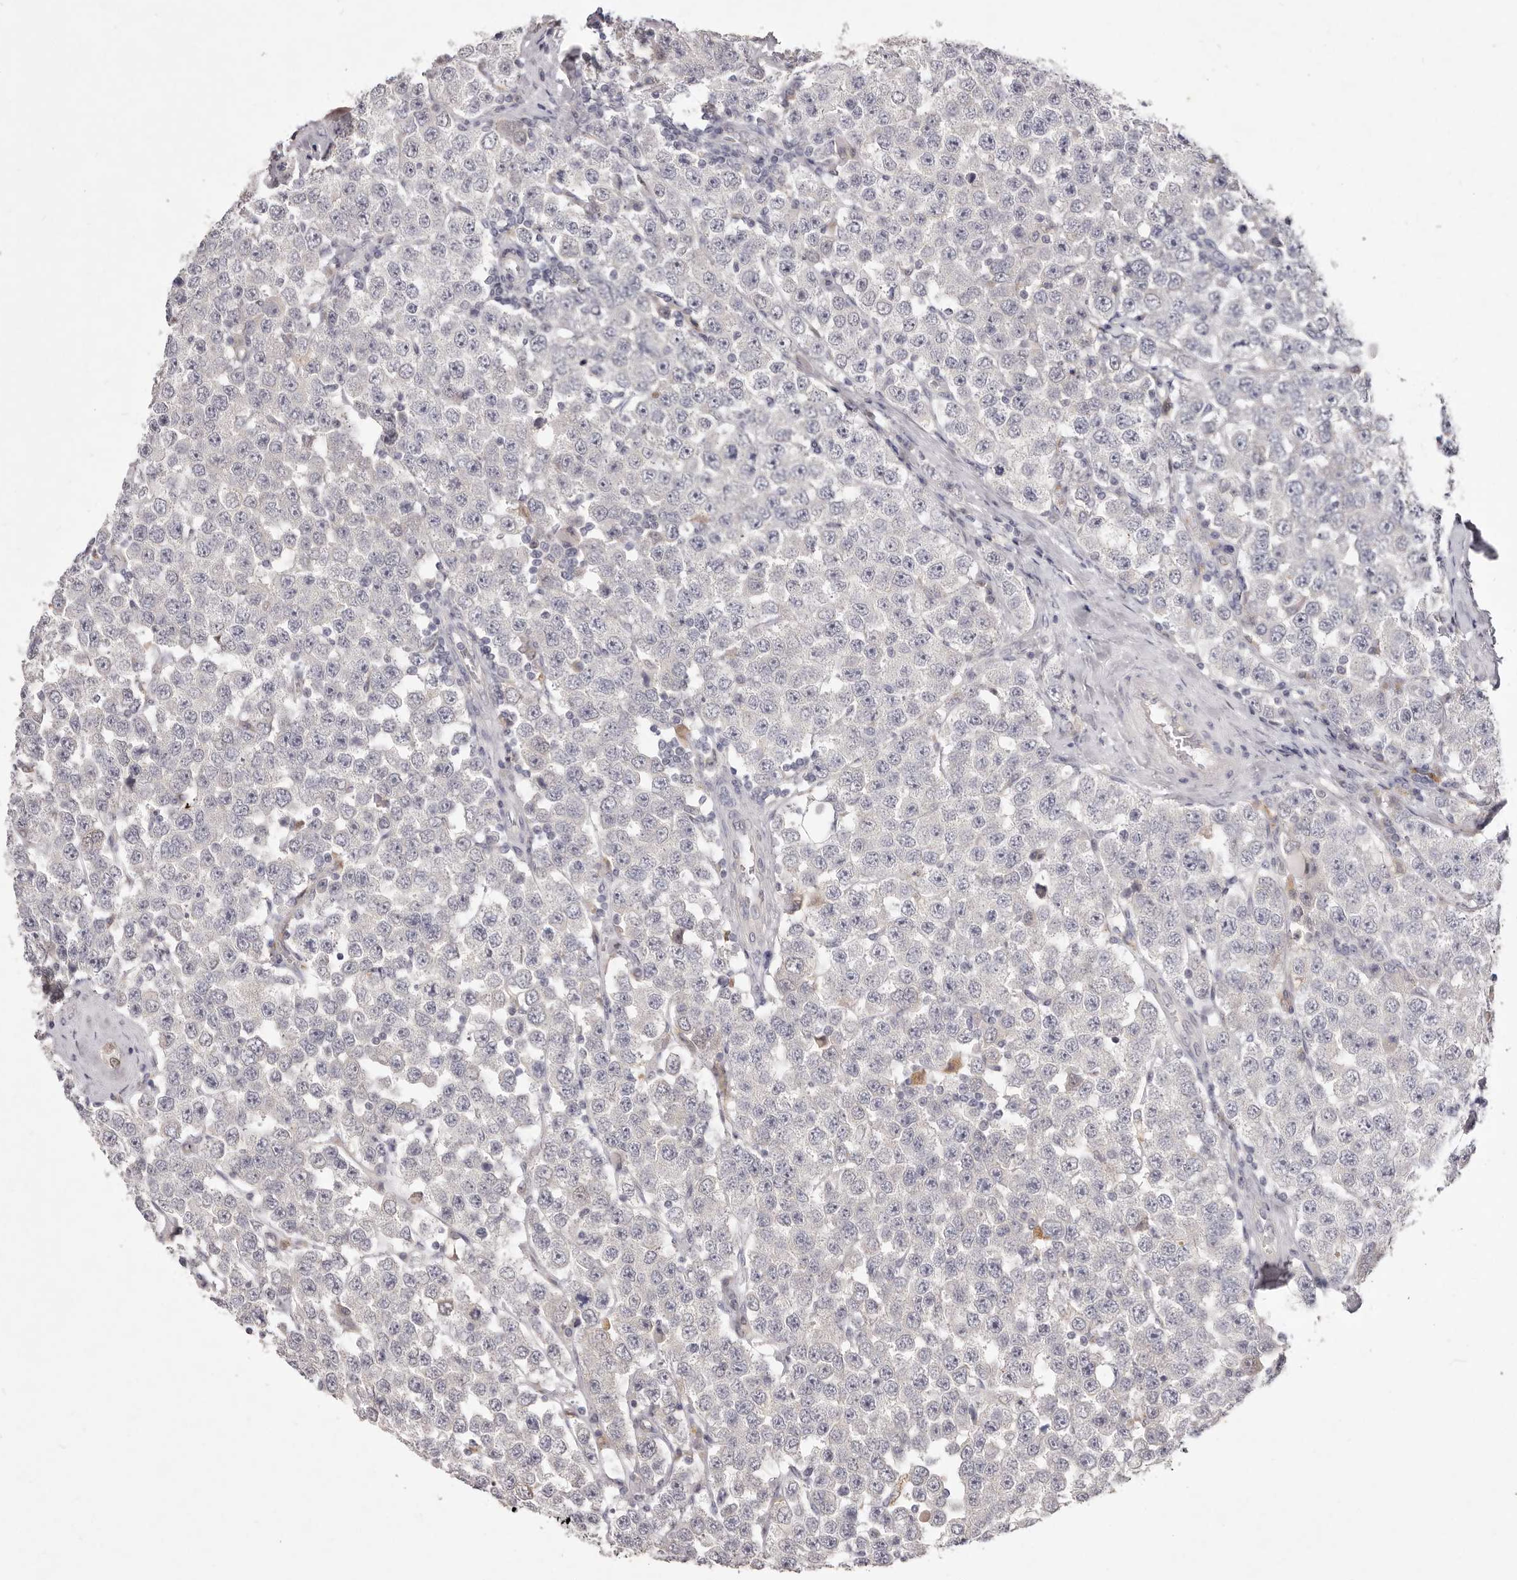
{"staining": {"intensity": "negative", "quantity": "none", "location": "none"}, "tissue": "testis cancer", "cell_type": "Tumor cells", "image_type": "cancer", "snomed": [{"axis": "morphology", "description": "Seminoma, NOS"}, {"axis": "topography", "description": "Testis"}], "caption": "Immunohistochemical staining of human testis cancer exhibits no significant staining in tumor cells. (Stains: DAB IHC with hematoxylin counter stain, Microscopy: brightfield microscopy at high magnification).", "gene": "GARNL3", "patient": {"sex": "male", "age": 28}}